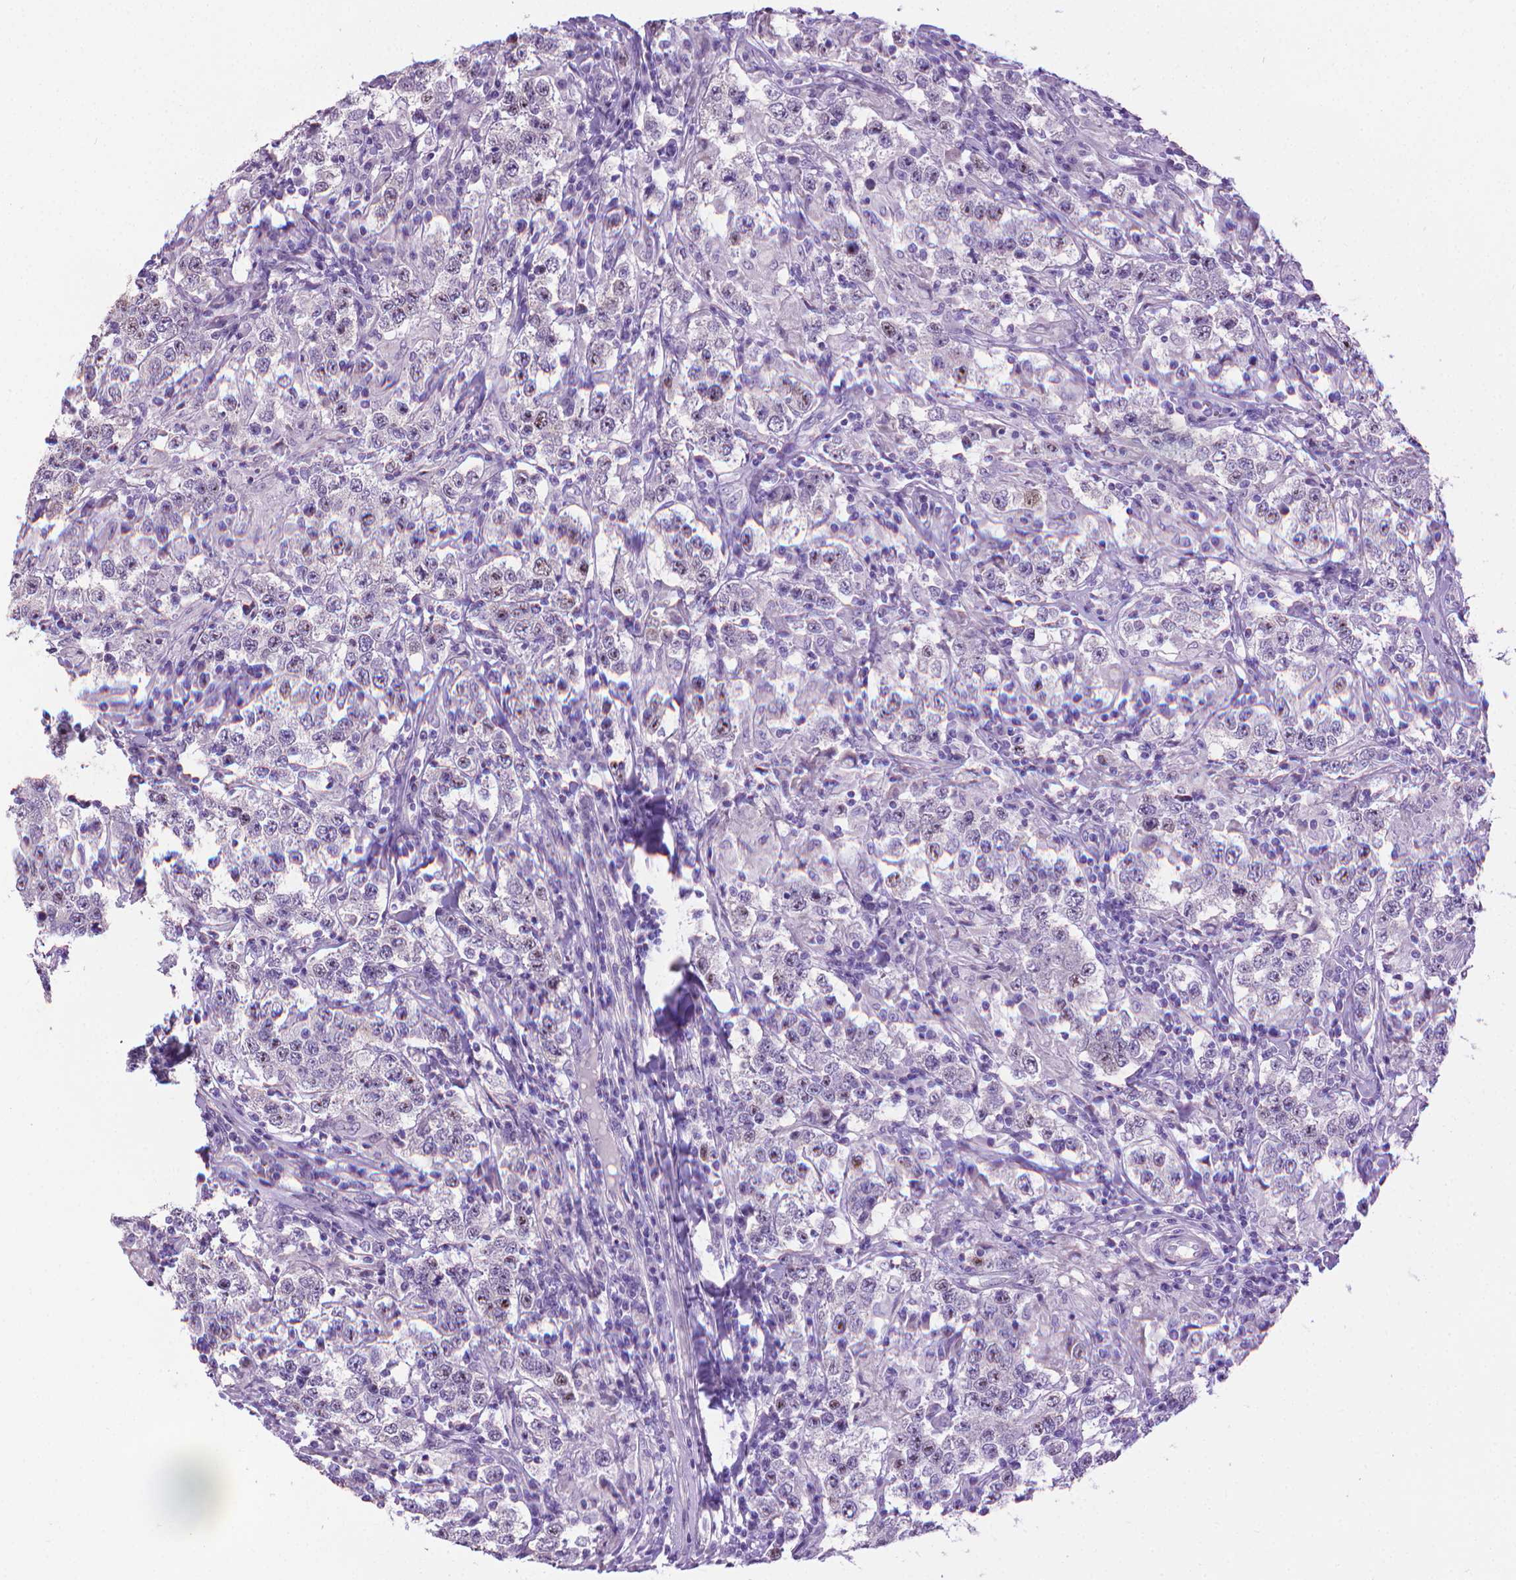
{"staining": {"intensity": "negative", "quantity": "none", "location": "none"}, "tissue": "testis cancer", "cell_type": "Tumor cells", "image_type": "cancer", "snomed": [{"axis": "morphology", "description": "Seminoma, NOS"}, {"axis": "morphology", "description": "Carcinoma, Embryonal, NOS"}, {"axis": "topography", "description": "Testis"}], "caption": "Immunohistochemistry (IHC) of testis cancer demonstrates no expression in tumor cells.", "gene": "PNMA2", "patient": {"sex": "male", "age": 41}}